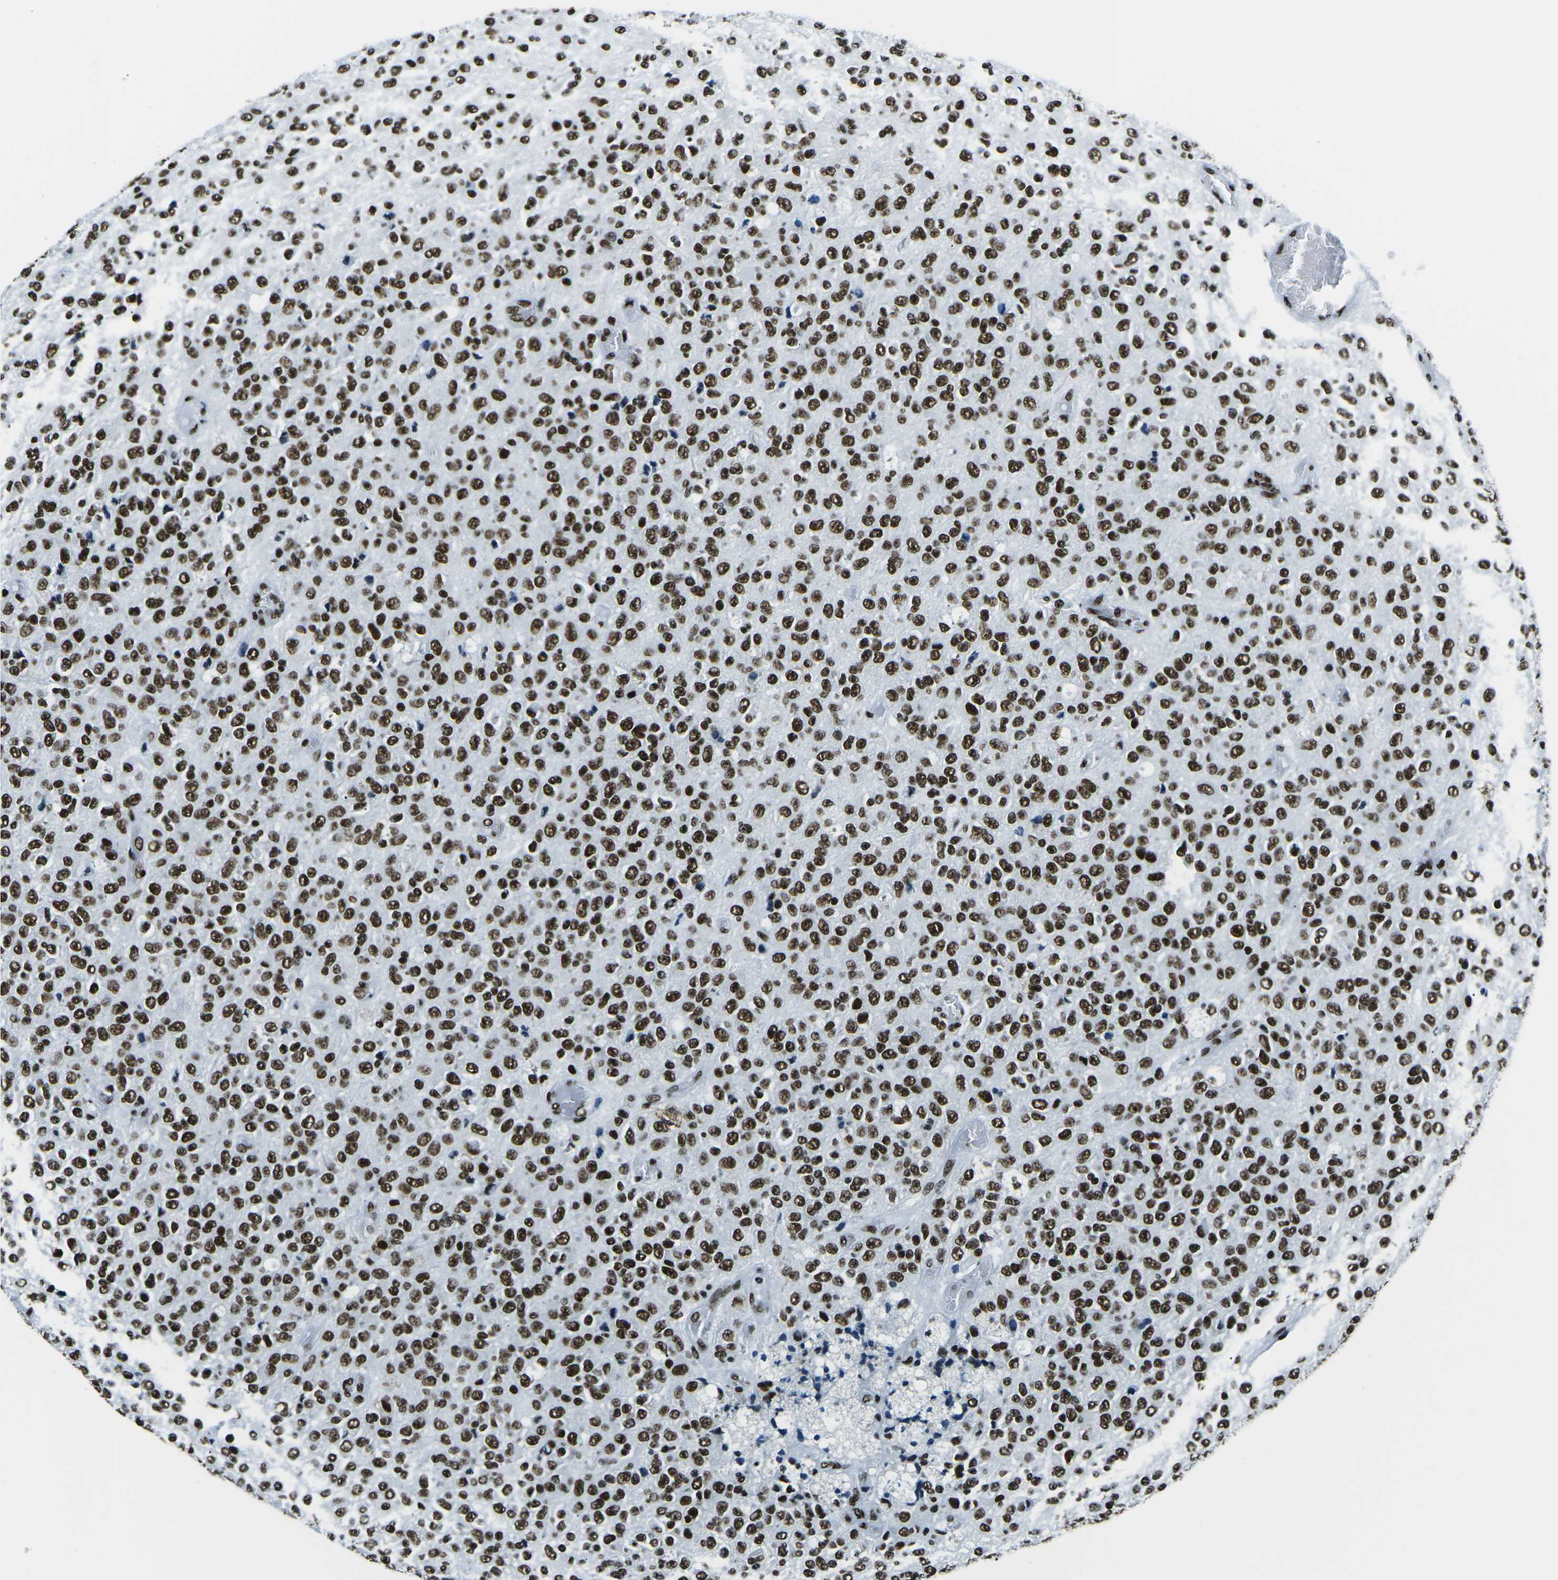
{"staining": {"intensity": "strong", "quantity": ">75%", "location": "nuclear"}, "tissue": "glioma", "cell_type": "Tumor cells", "image_type": "cancer", "snomed": [{"axis": "morphology", "description": "Glioma, malignant, High grade"}, {"axis": "topography", "description": "pancreas cauda"}], "caption": "Immunohistochemical staining of malignant high-grade glioma displays high levels of strong nuclear expression in approximately >75% of tumor cells.", "gene": "HNRNPL", "patient": {"sex": "male", "age": 60}}